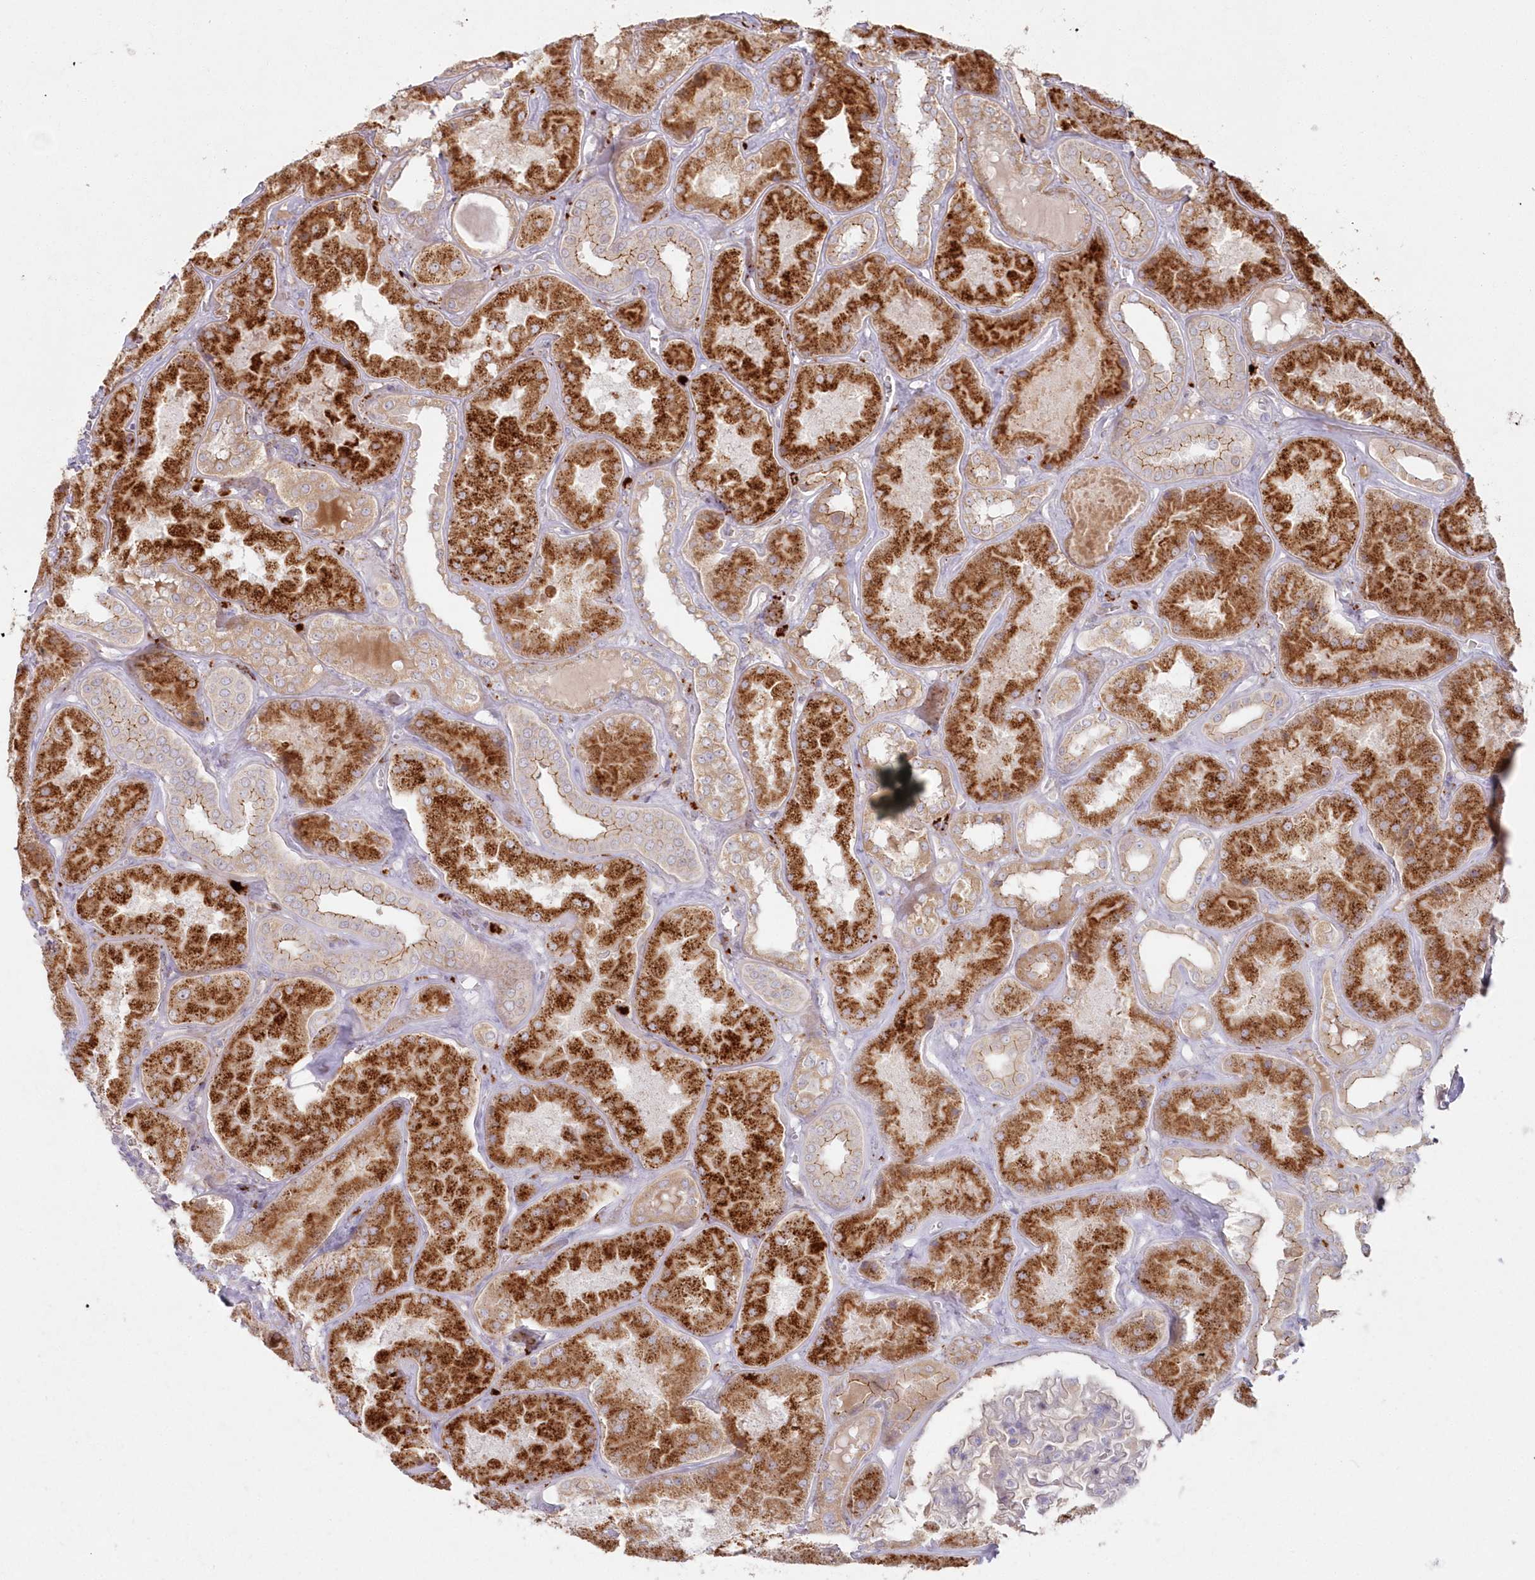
{"staining": {"intensity": "moderate", "quantity": "25%-75%", "location": "cytoplasmic/membranous"}, "tissue": "kidney", "cell_type": "Cells in glomeruli", "image_type": "normal", "snomed": [{"axis": "morphology", "description": "Normal tissue, NOS"}, {"axis": "topography", "description": "Kidney"}], "caption": "High-magnification brightfield microscopy of unremarkable kidney stained with DAB (brown) and counterstained with hematoxylin (blue). cells in glomeruli exhibit moderate cytoplasmic/membranous staining is appreciated in approximately25%-75% of cells.", "gene": "ARSB", "patient": {"sex": "female", "age": 56}}